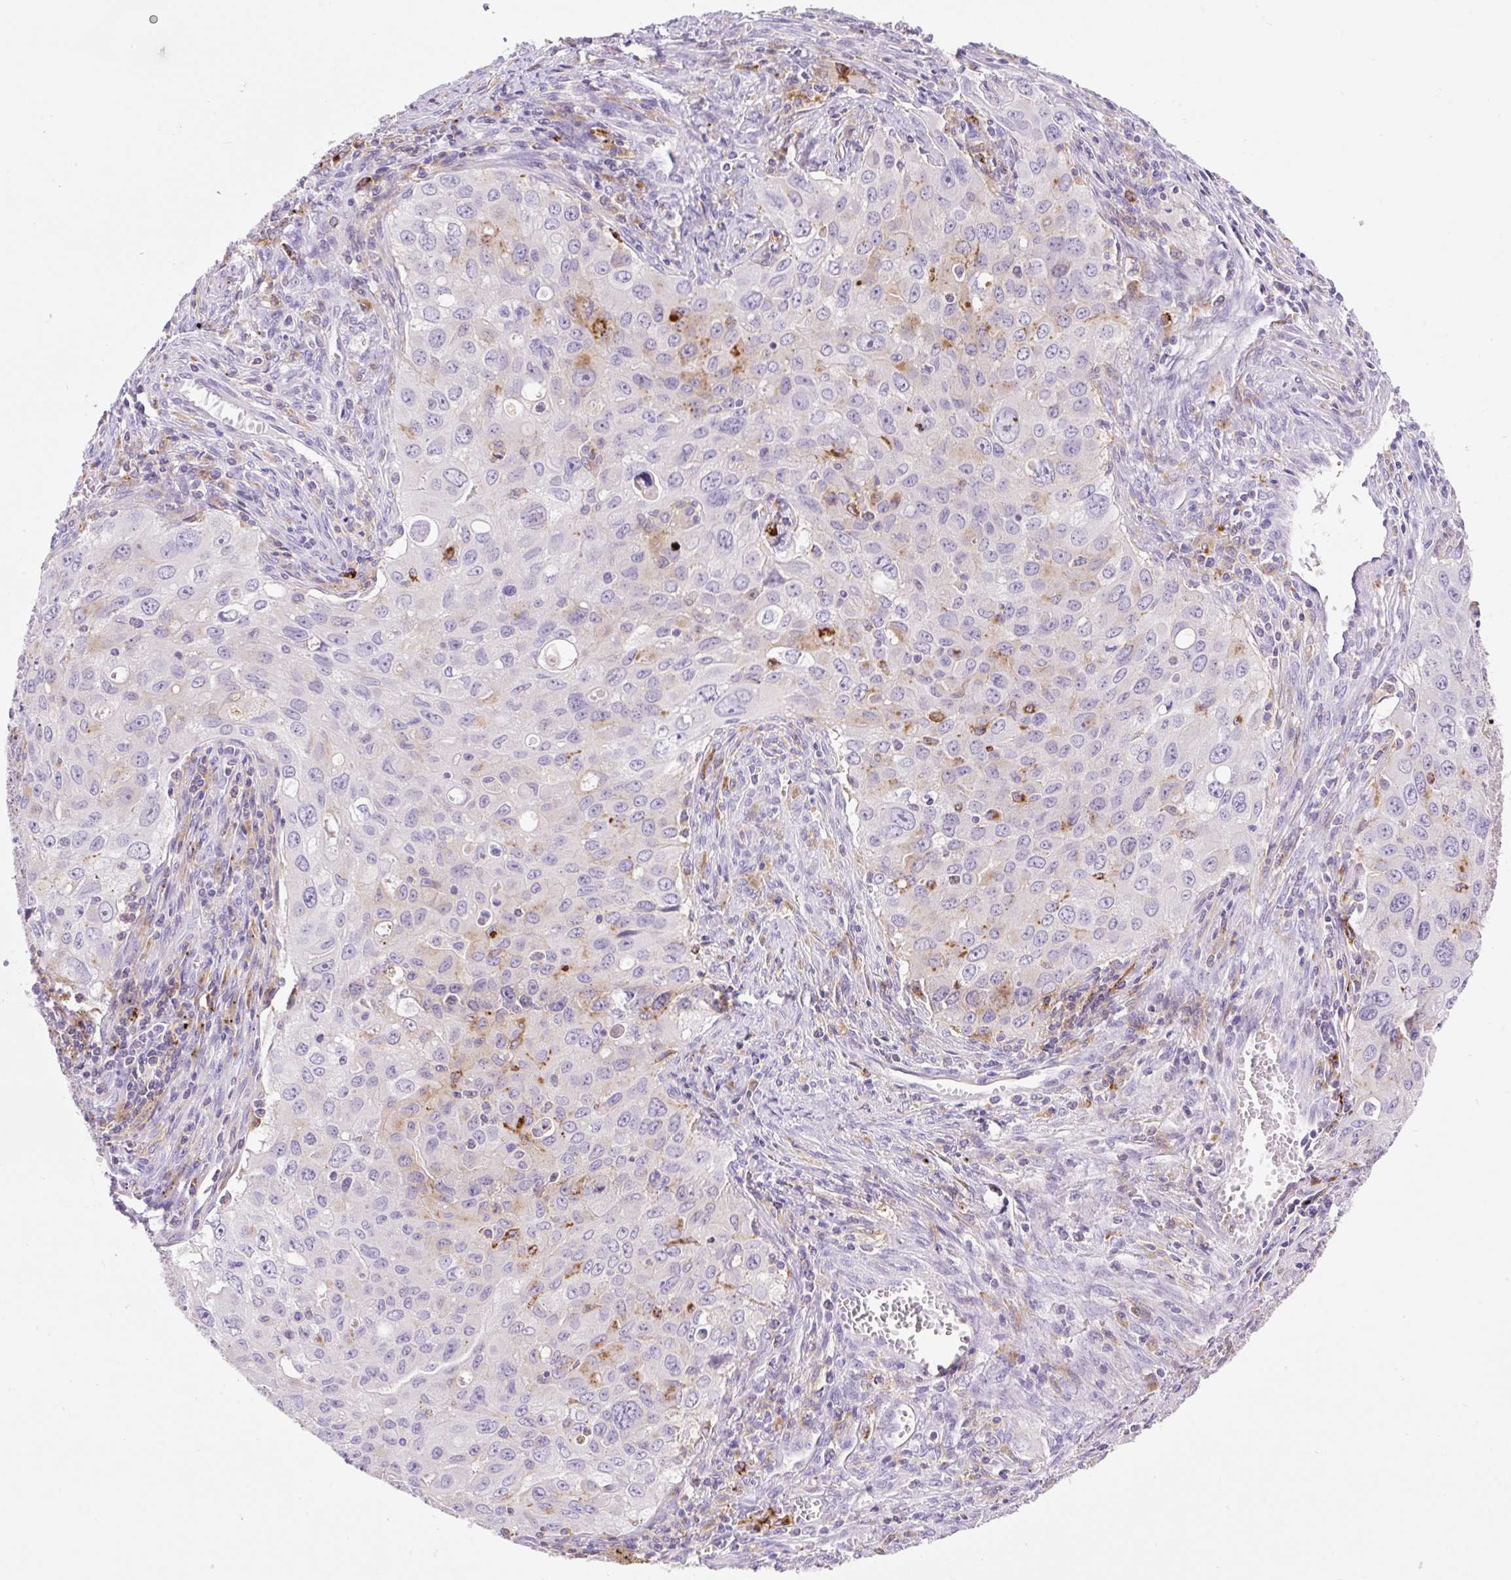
{"staining": {"intensity": "moderate", "quantity": "<25%", "location": "cytoplasmic/membranous"}, "tissue": "lung cancer", "cell_type": "Tumor cells", "image_type": "cancer", "snomed": [{"axis": "morphology", "description": "Adenocarcinoma, NOS"}, {"axis": "morphology", "description": "Adenocarcinoma, metastatic, NOS"}, {"axis": "topography", "description": "Lymph node"}, {"axis": "topography", "description": "Lung"}], "caption": "This micrograph demonstrates lung cancer stained with IHC to label a protein in brown. The cytoplasmic/membranous of tumor cells show moderate positivity for the protein. Nuclei are counter-stained blue.", "gene": "TDRD15", "patient": {"sex": "female", "age": 42}}